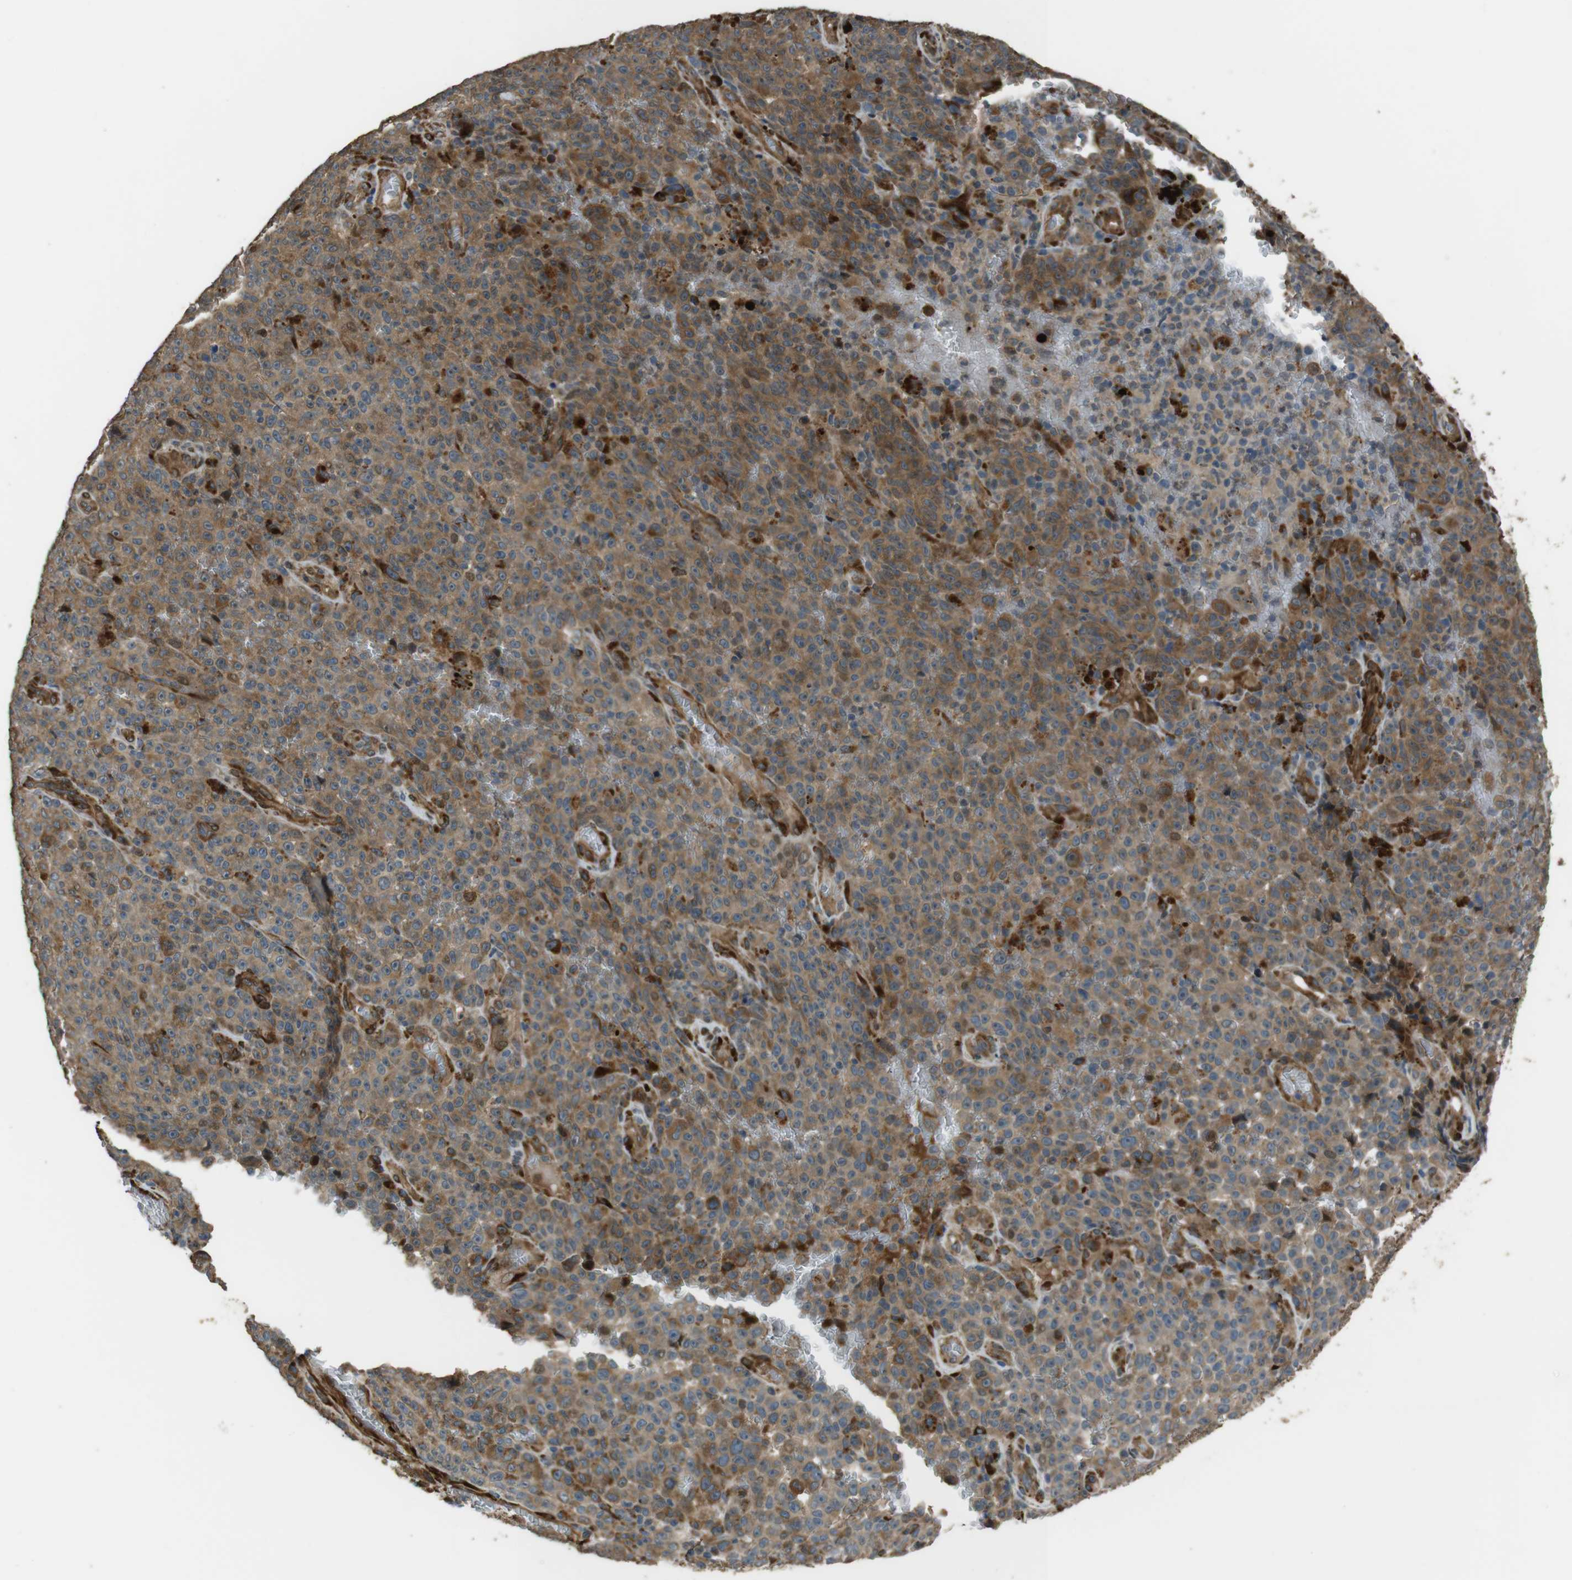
{"staining": {"intensity": "moderate", "quantity": ">75%", "location": "cytoplasmic/membranous"}, "tissue": "melanoma", "cell_type": "Tumor cells", "image_type": "cancer", "snomed": [{"axis": "morphology", "description": "Malignant melanoma, NOS"}, {"axis": "topography", "description": "Skin"}], "caption": "The image displays a brown stain indicating the presence of a protein in the cytoplasmic/membranous of tumor cells in melanoma.", "gene": "MSRB3", "patient": {"sex": "female", "age": 82}}